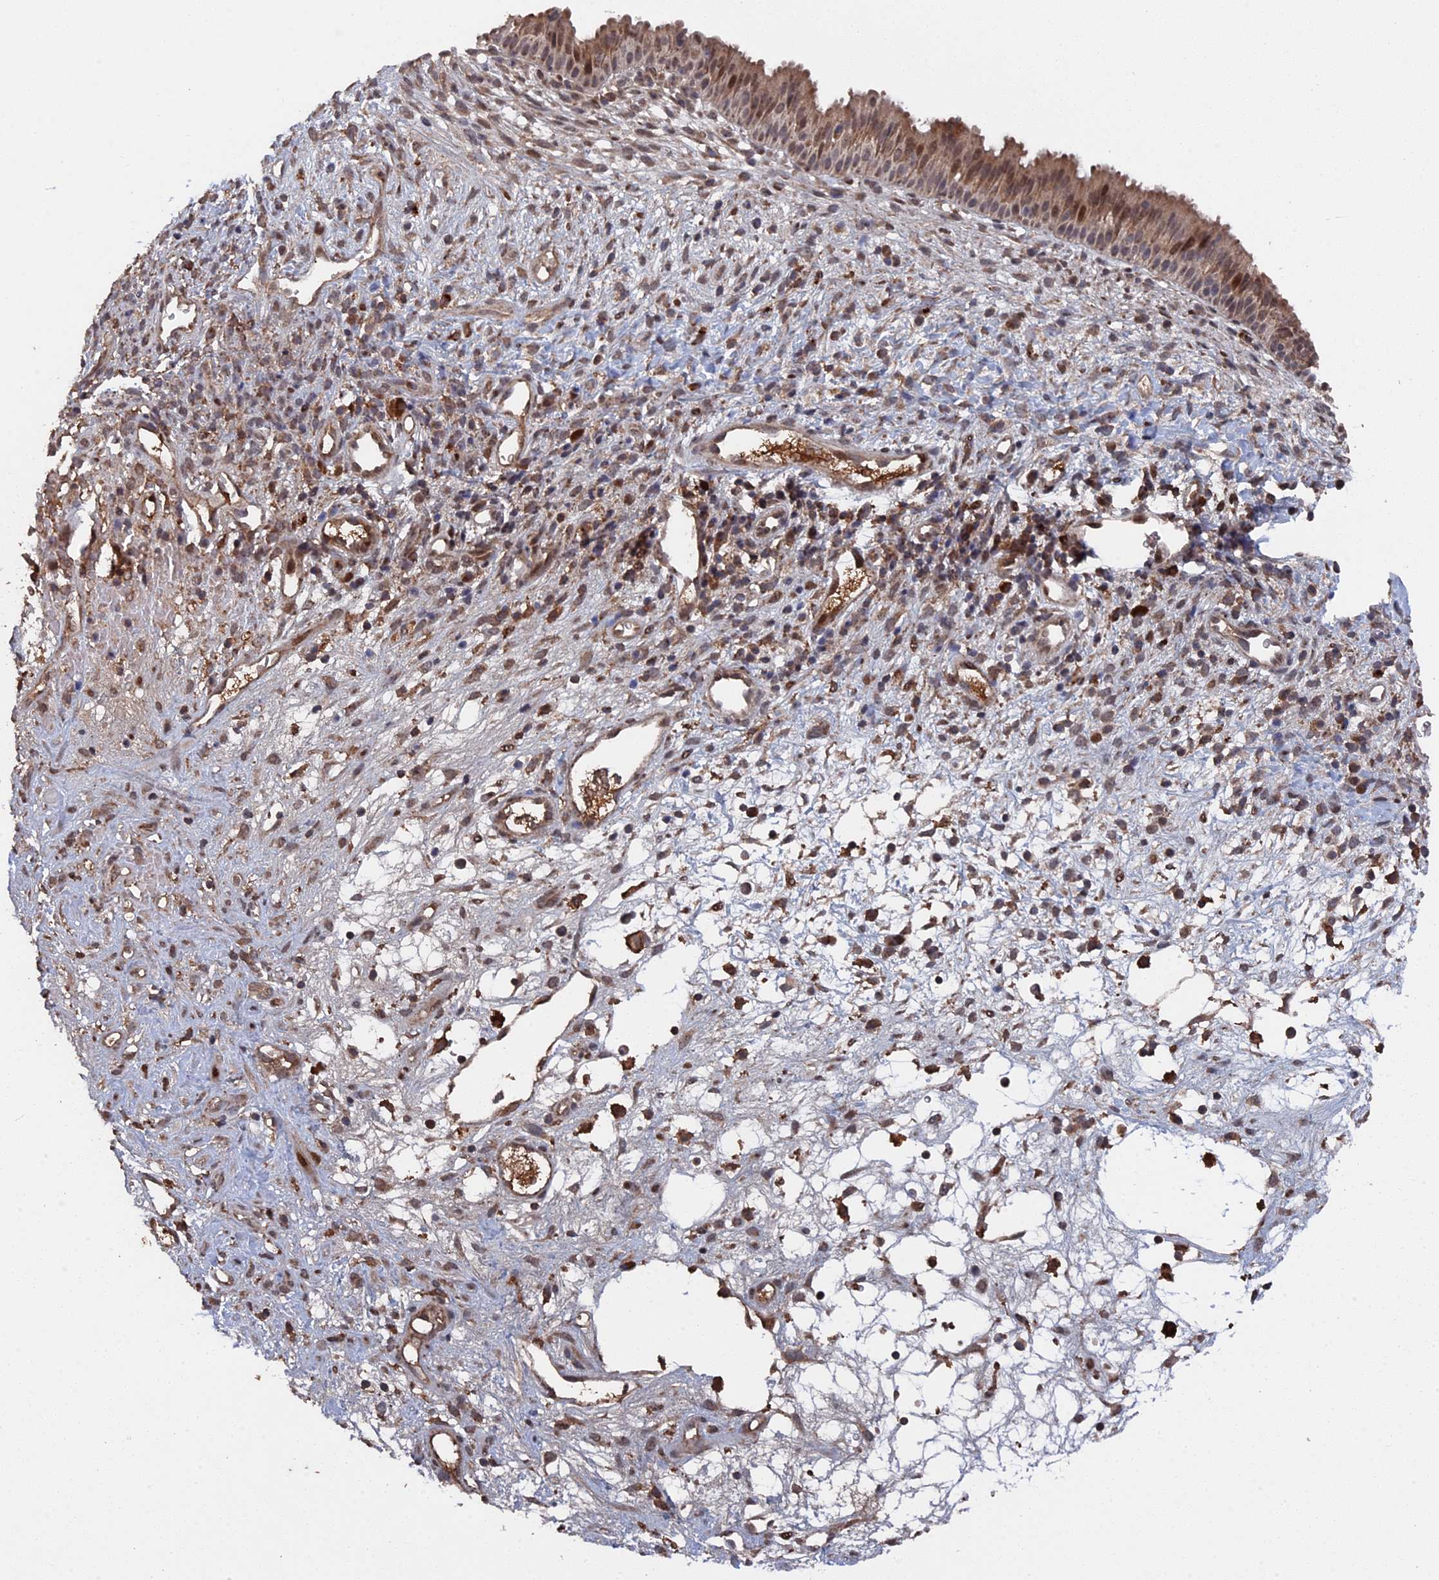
{"staining": {"intensity": "moderate", "quantity": ">75%", "location": "cytoplasmic/membranous,nuclear"}, "tissue": "nasopharynx", "cell_type": "Respiratory epithelial cells", "image_type": "normal", "snomed": [{"axis": "morphology", "description": "Normal tissue, NOS"}, {"axis": "topography", "description": "Nasopharynx"}], "caption": "Immunohistochemical staining of benign nasopharynx reveals moderate cytoplasmic/membranous,nuclear protein staining in approximately >75% of respiratory epithelial cells.", "gene": "CEACAM21", "patient": {"sex": "male", "age": 22}}